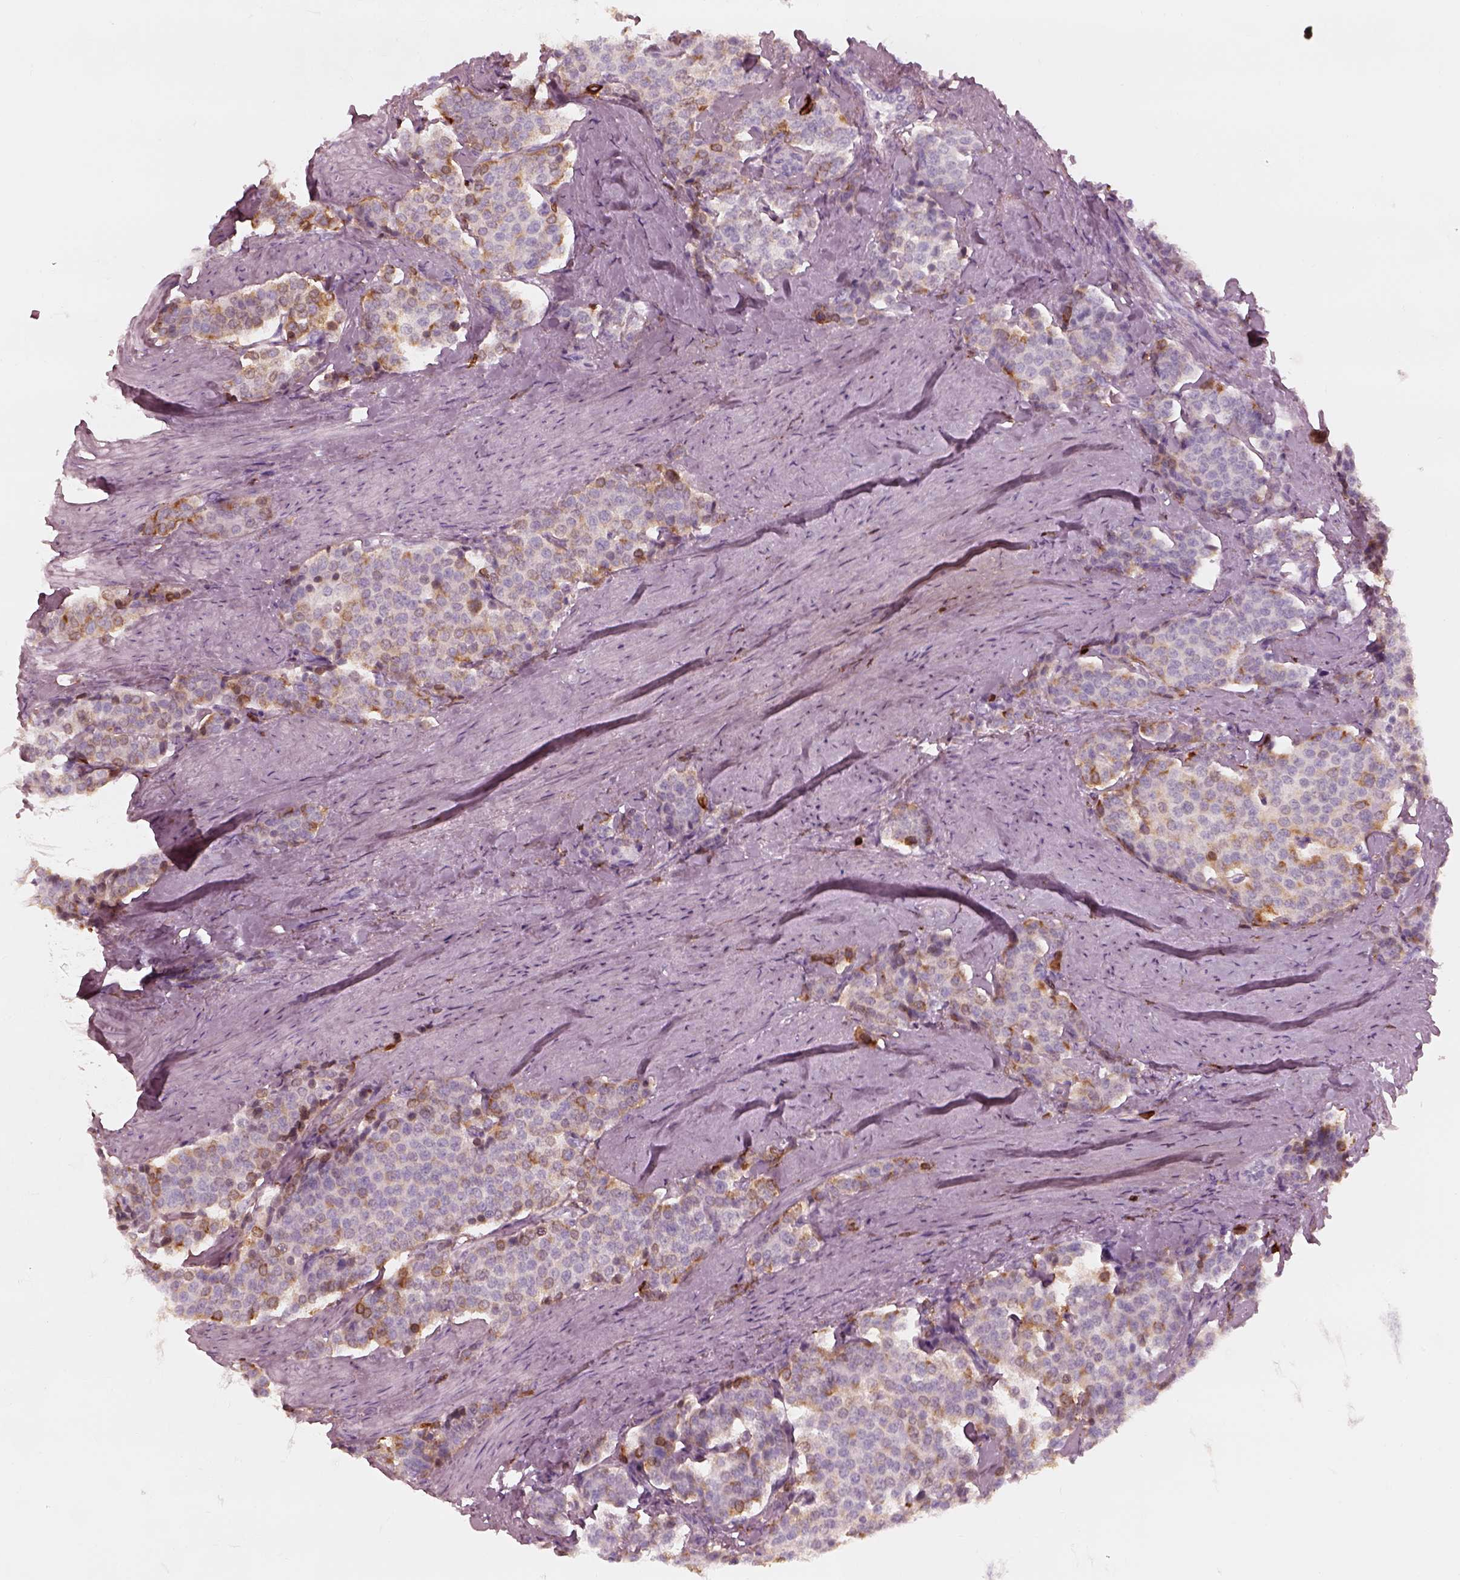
{"staining": {"intensity": "moderate", "quantity": "<25%", "location": "cytoplasmic/membranous,nuclear"}, "tissue": "carcinoid", "cell_type": "Tumor cells", "image_type": "cancer", "snomed": [{"axis": "morphology", "description": "Carcinoid, malignant, NOS"}, {"axis": "topography", "description": "Small intestine"}], "caption": "A photomicrograph showing moderate cytoplasmic/membranous and nuclear positivity in about <25% of tumor cells in carcinoid (malignant), as visualized by brown immunohistochemical staining.", "gene": "ALOX5", "patient": {"sex": "female", "age": 58}}